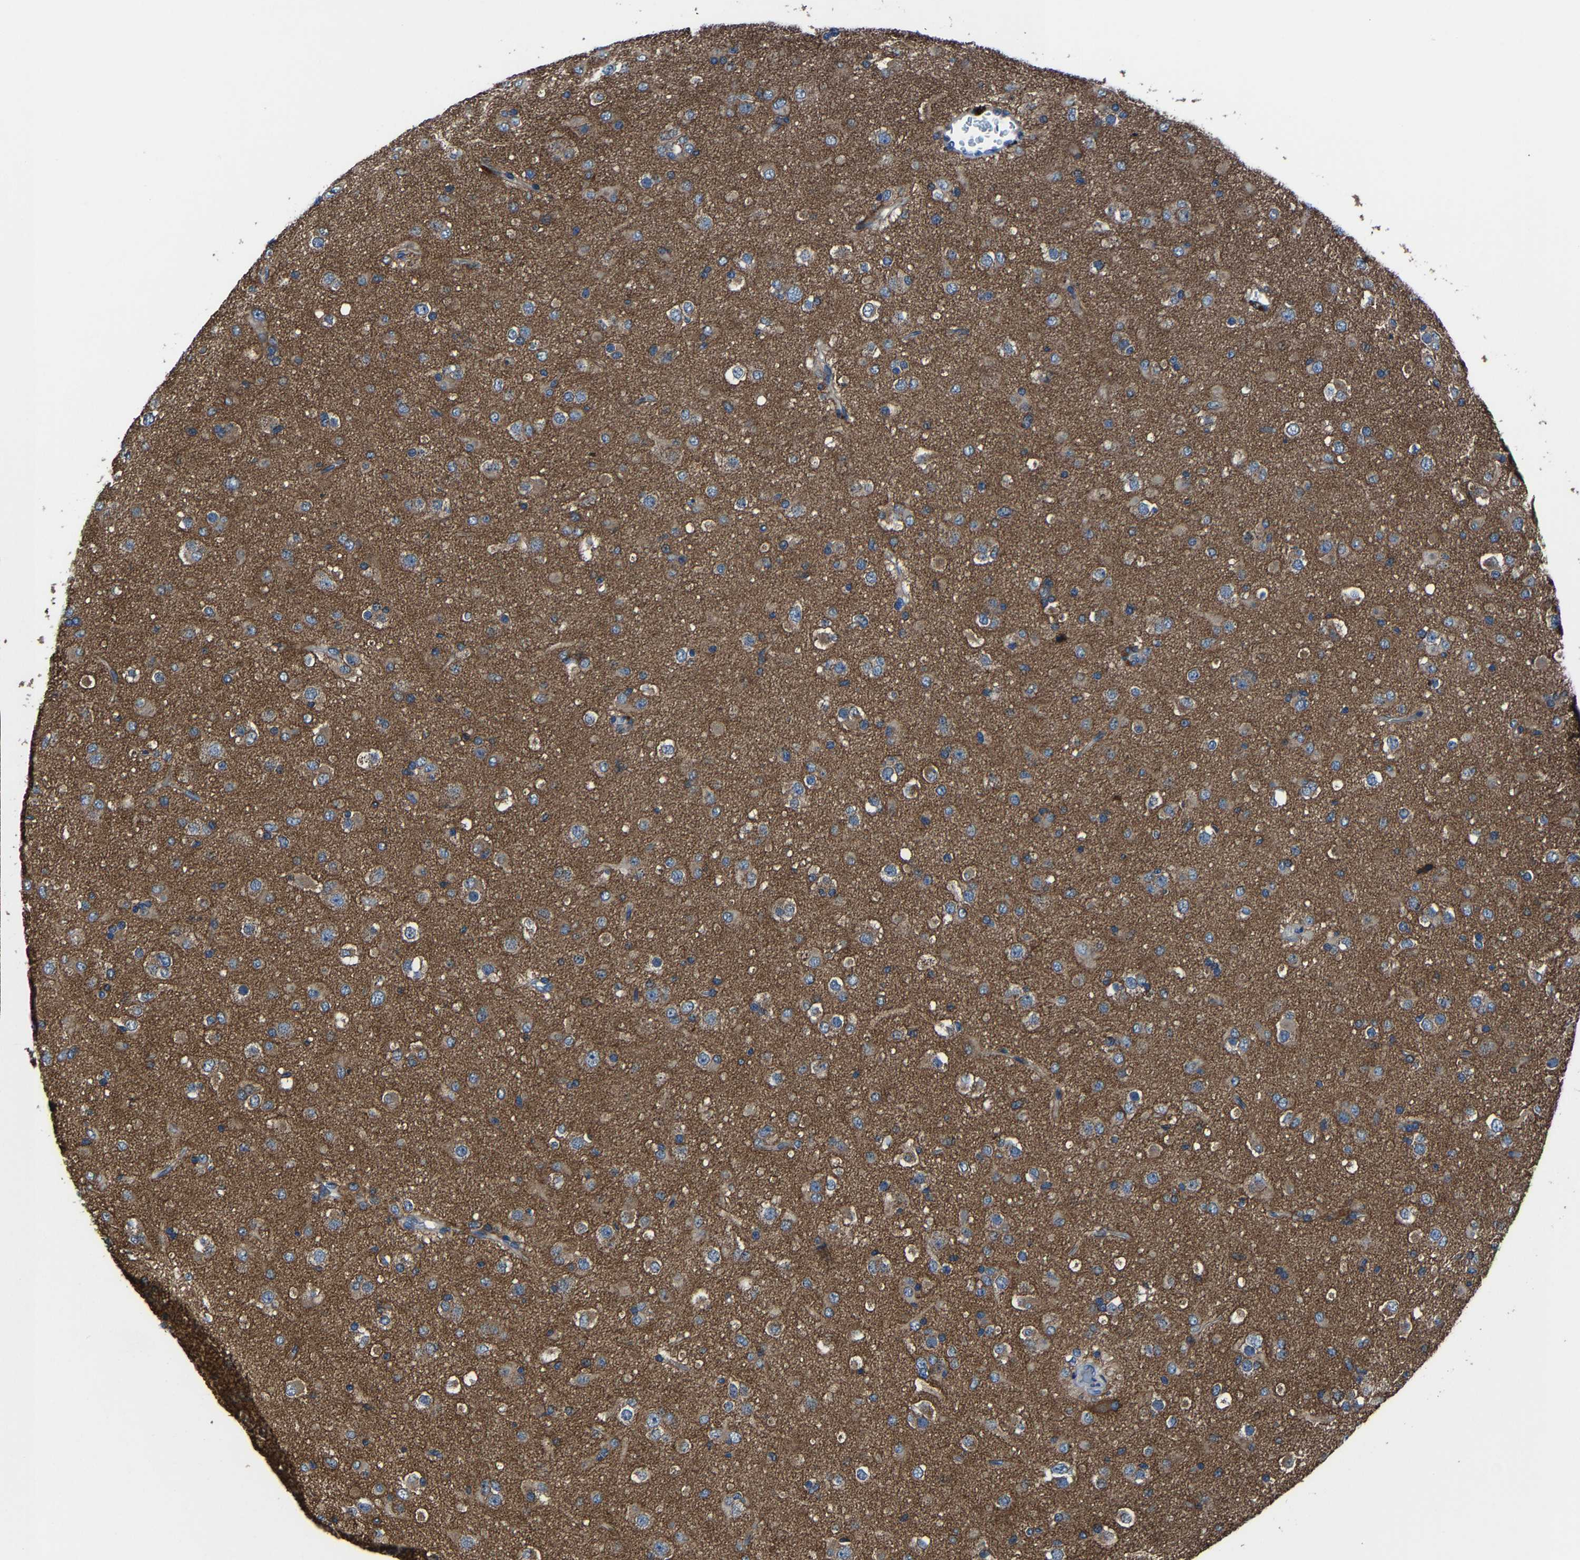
{"staining": {"intensity": "weak", "quantity": ">75%", "location": "cytoplasmic/membranous"}, "tissue": "glioma", "cell_type": "Tumor cells", "image_type": "cancer", "snomed": [{"axis": "morphology", "description": "Glioma, malignant, Low grade"}, {"axis": "topography", "description": "Brain"}], "caption": "Immunohistochemical staining of human glioma demonstrates low levels of weak cytoplasmic/membranous positivity in about >75% of tumor cells. The protein of interest is stained brown, and the nuclei are stained in blue (DAB IHC with brightfield microscopy, high magnification).", "gene": "KIAA1958", "patient": {"sex": "male", "age": 65}}